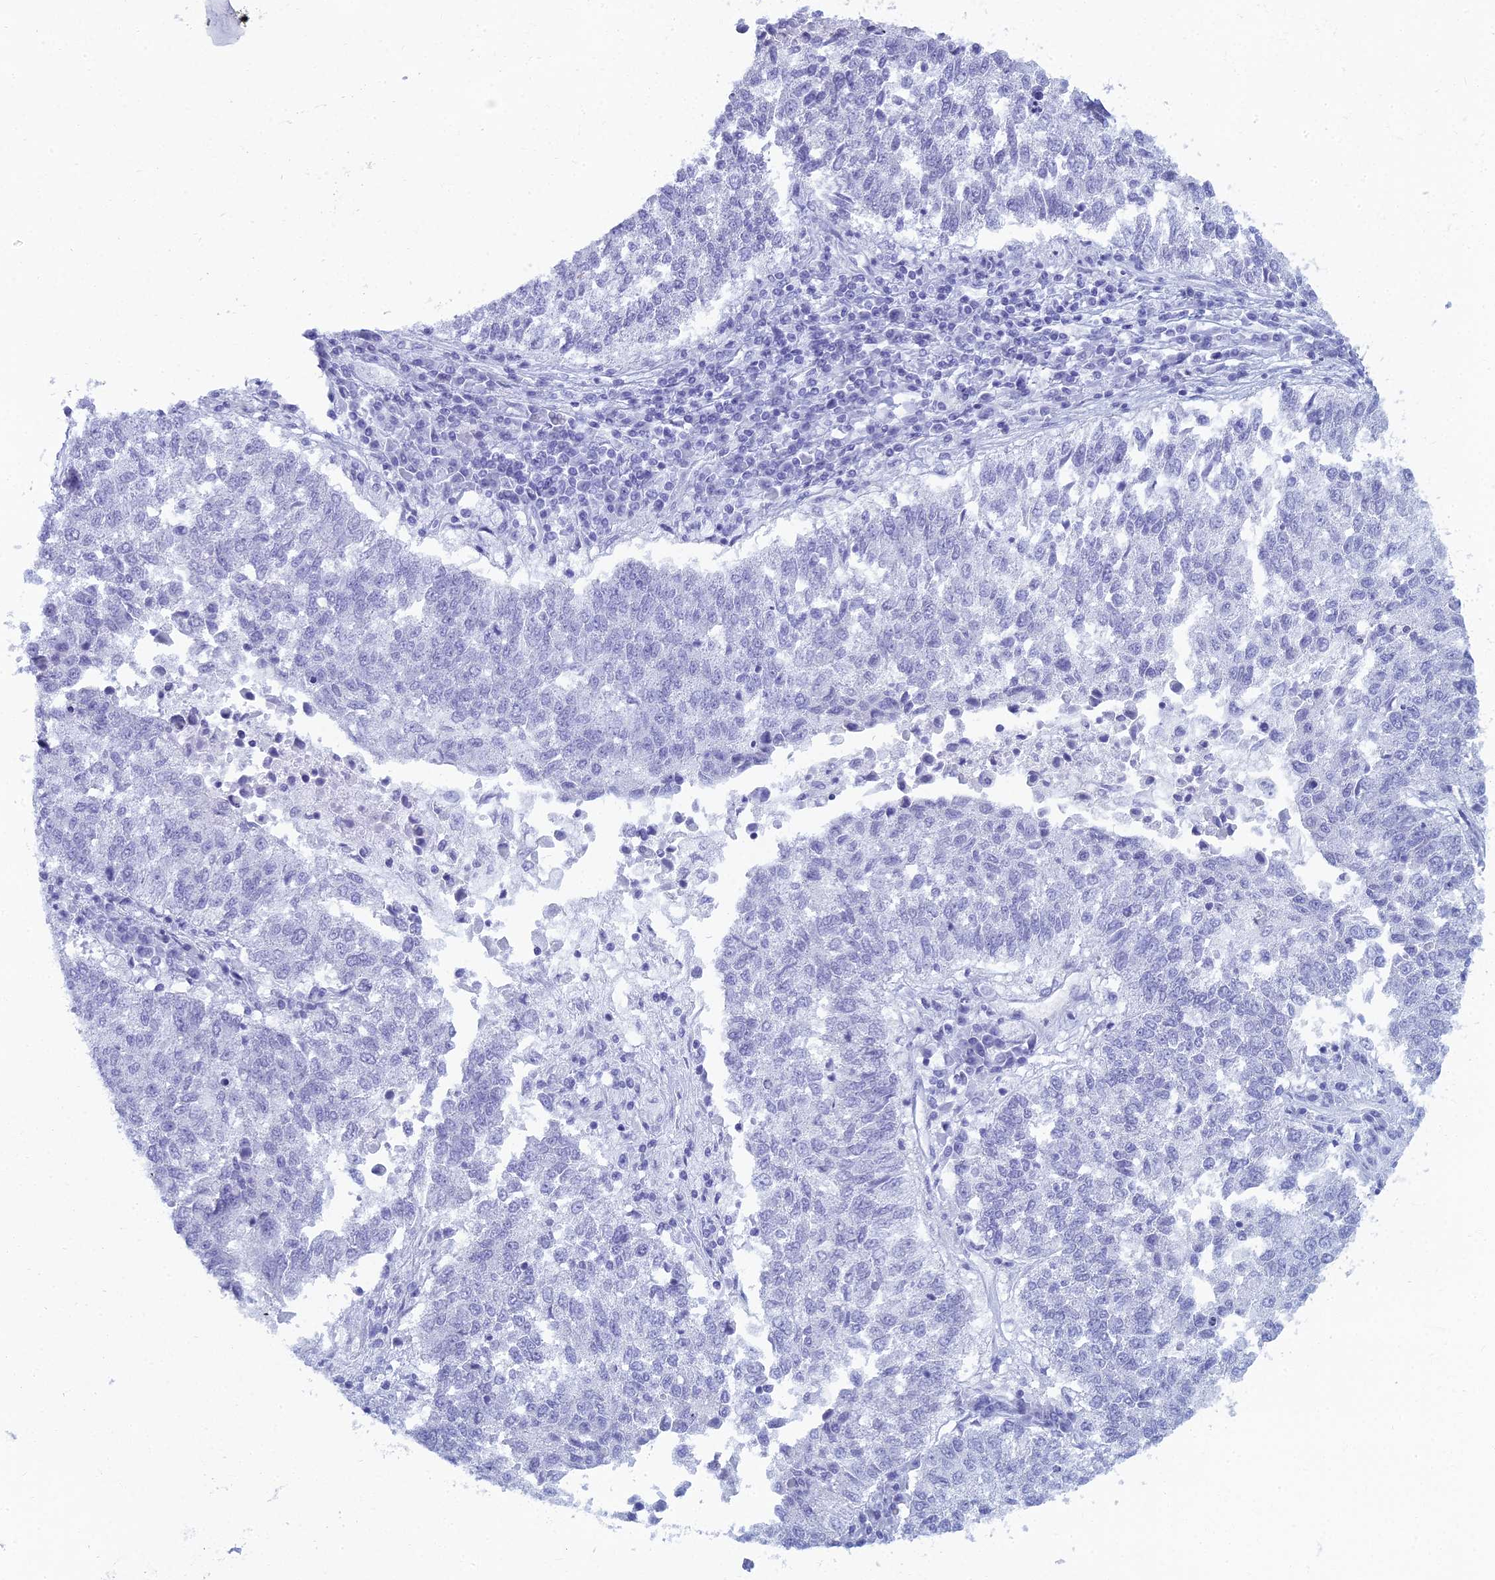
{"staining": {"intensity": "negative", "quantity": "none", "location": "none"}, "tissue": "lung cancer", "cell_type": "Tumor cells", "image_type": "cancer", "snomed": [{"axis": "morphology", "description": "Squamous cell carcinoma, NOS"}, {"axis": "topography", "description": "Lung"}], "caption": "DAB immunohistochemical staining of human lung cancer displays no significant positivity in tumor cells.", "gene": "MUC13", "patient": {"sex": "male", "age": 73}}